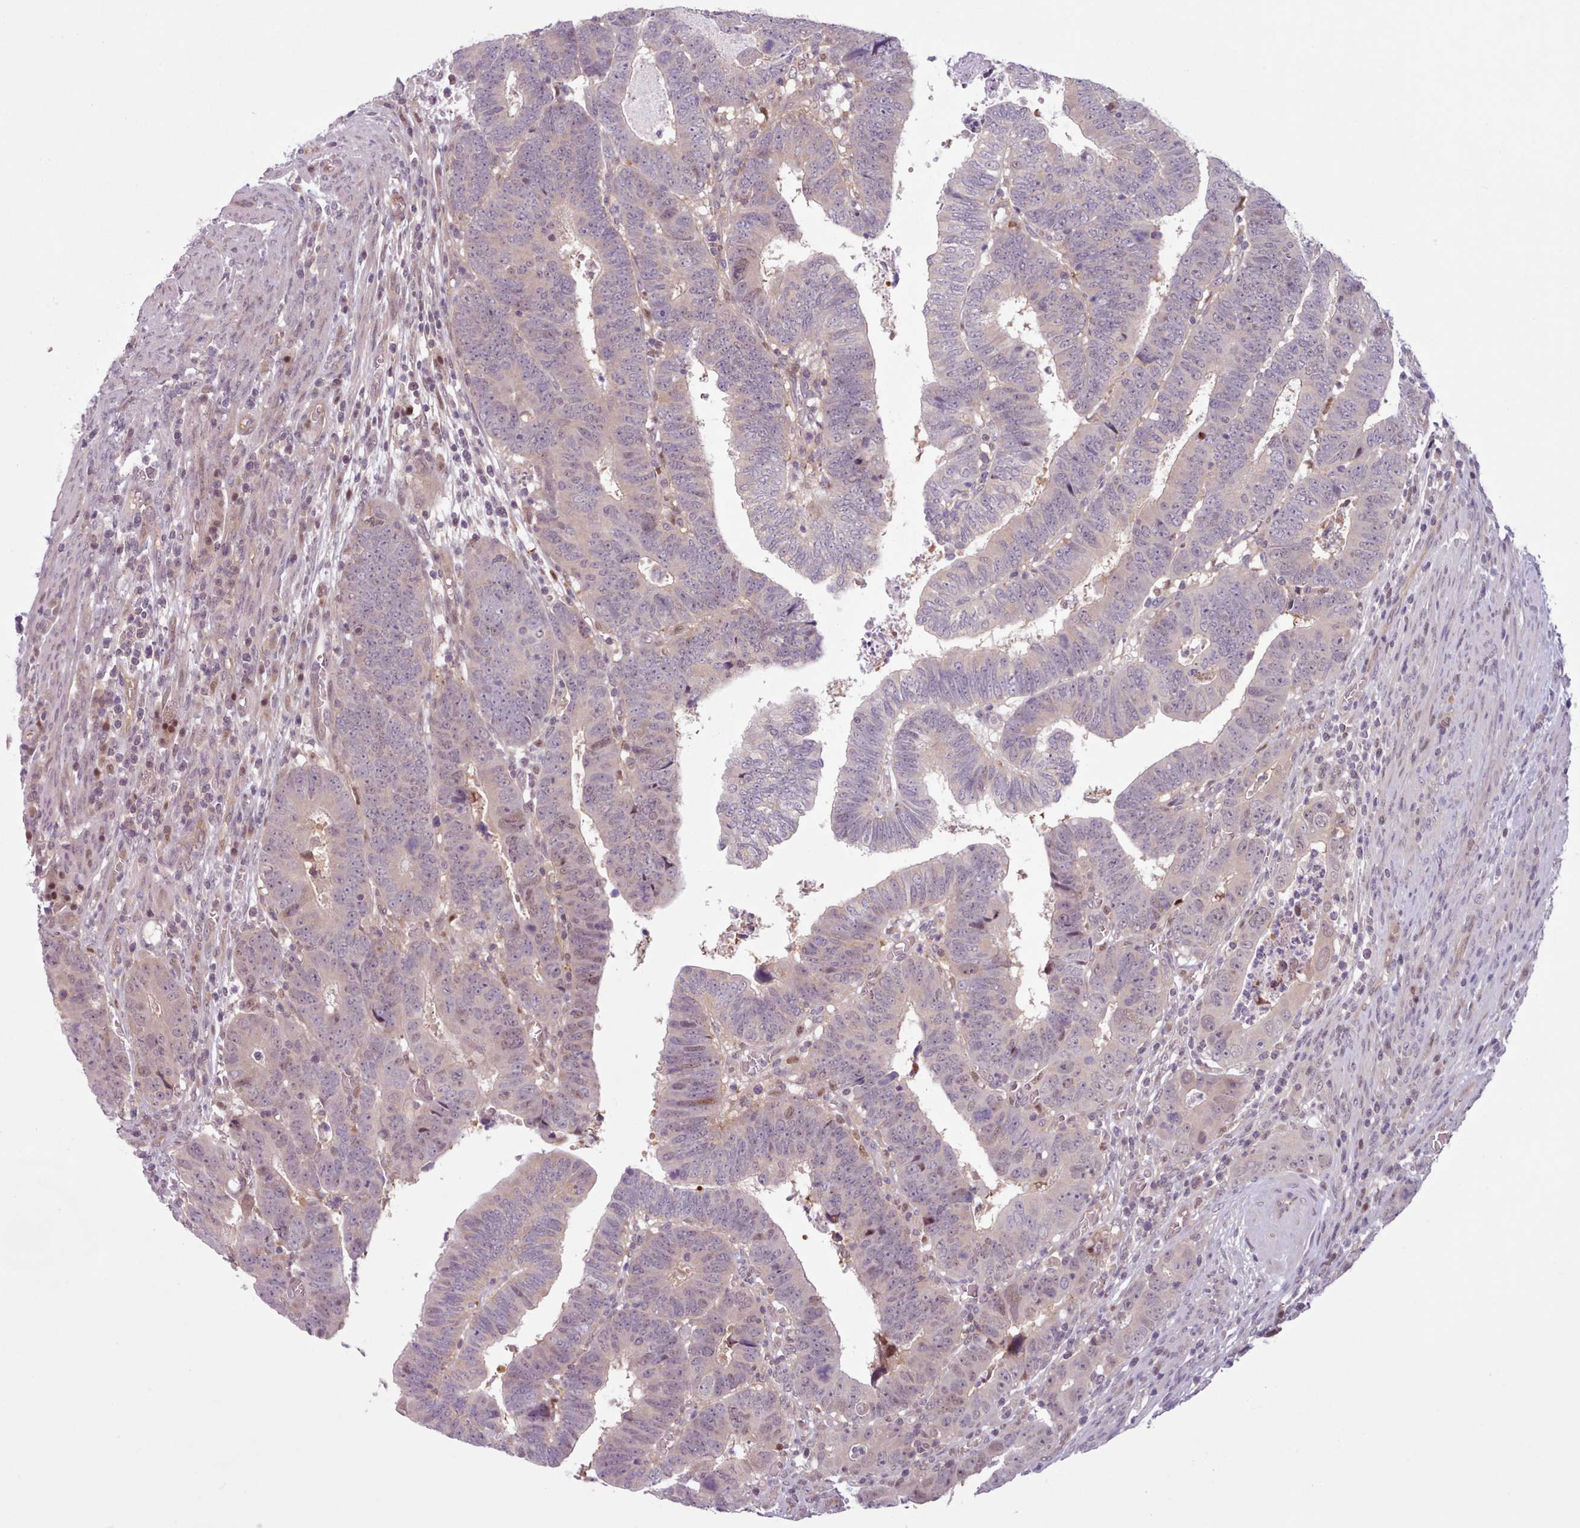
{"staining": {"intensity": "weak", "quantity": "<25%", "location": "nuclear"}, "tissue": "colorectal cancer", "cell_type": "Tumor cells", "image_type": "cancer", "snomed": [{"axis": "morphology", "description": "Normal tissue, NOS"}, {"axis": "morphology", "description": "Adenocarcinoma, NOS"}, {"axis": "topography", "description": "Rectum"}], "caption": "This is an immunohistochemistry photomicrograph of adenocarcinoma (colorectal). There is no staining in tumor cells.", "gene": "KBTBD7", "patient": {"sex": "female", "age": 65}}